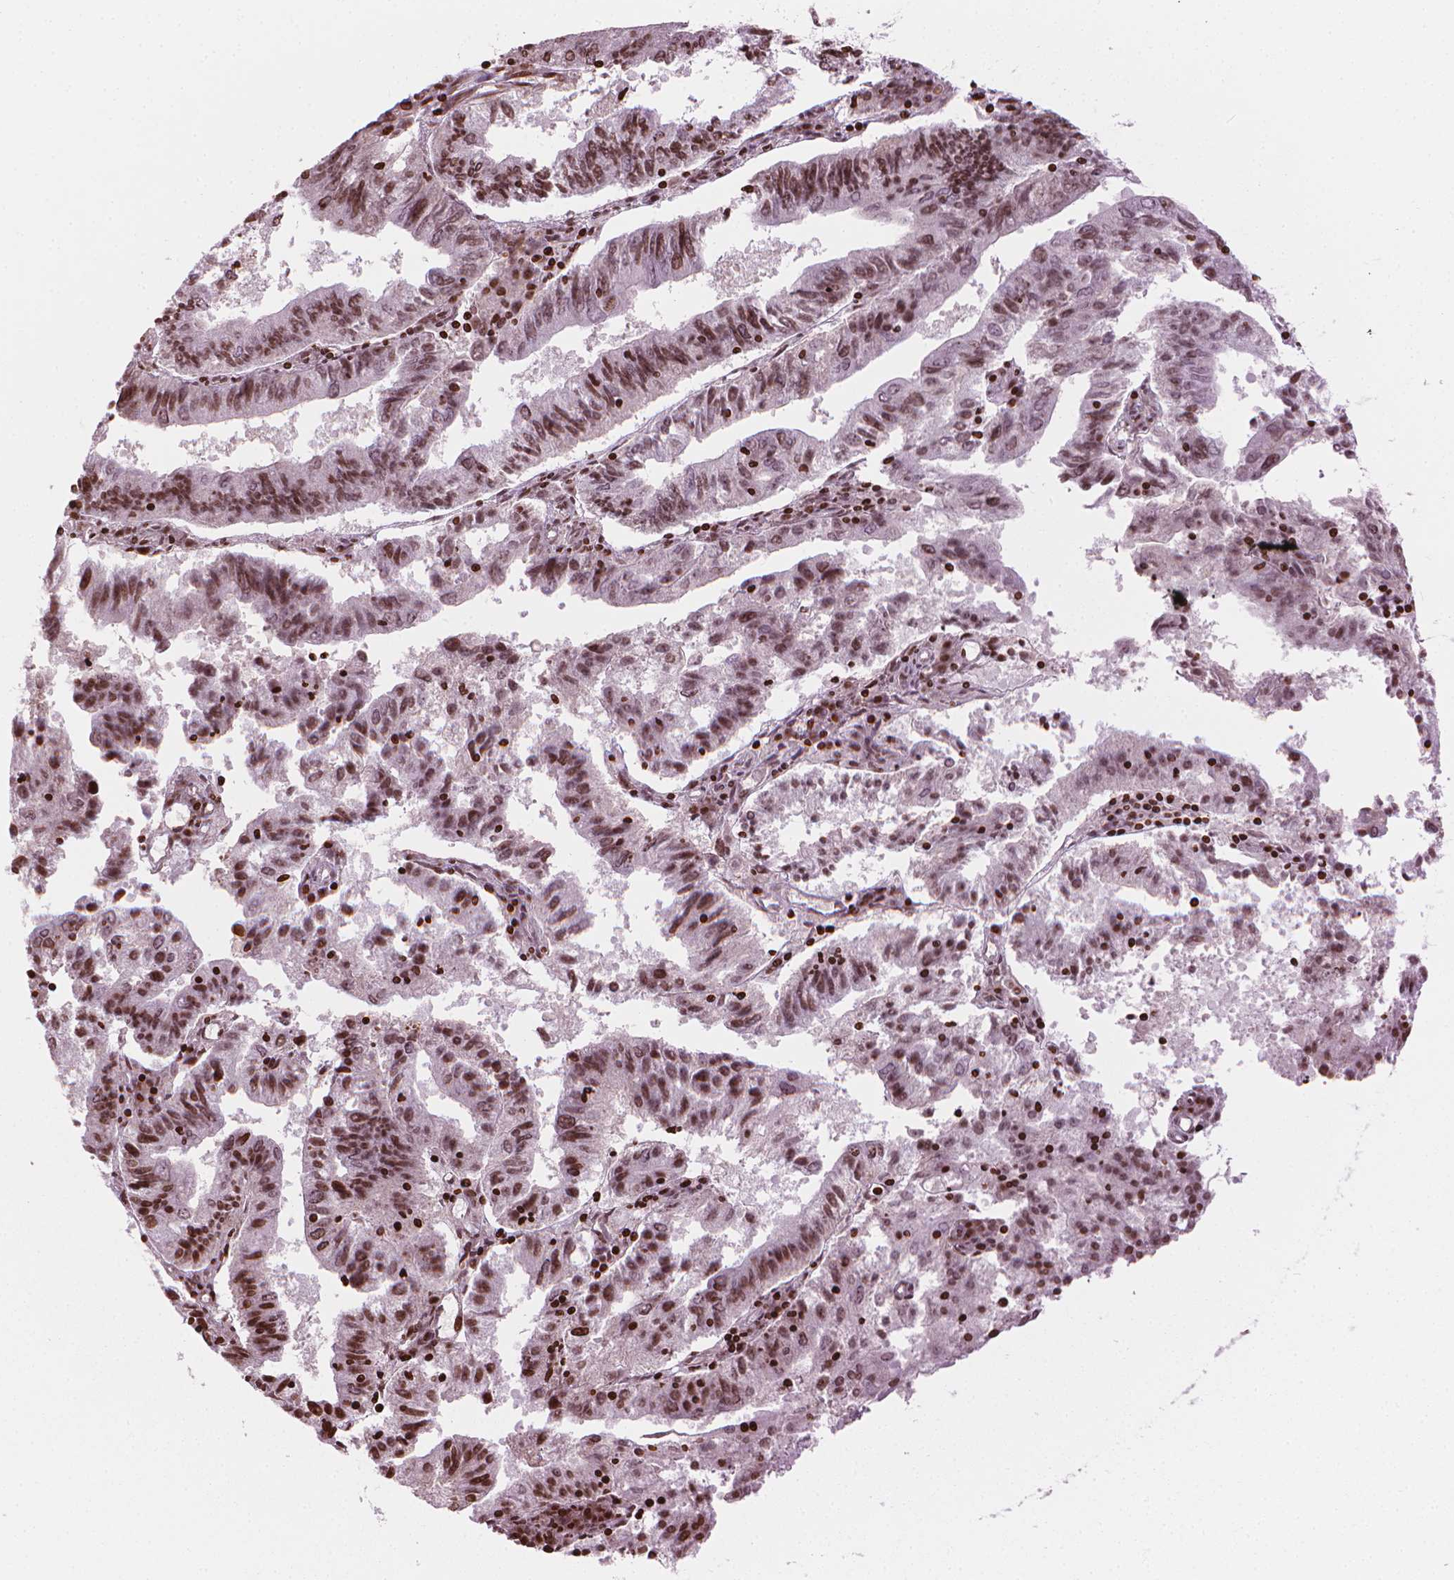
{"staining": {"intensity": "strong", "quantity": ">75%", "location": "nuclear"}, "tissue": "endometrial cancer", "cell_type": "Tumor cells", "image_type": "cancer", "snomed": [{"axis": "morphology", "description": "Adenocarcinoma, NOS"}, {"axis": "topography", "description": "Endometrium"}], "caption": "This is a photomicrograph of immunohistochemistry staining of endometrial cancer, which shows strong expression in the nuclear of tumor cells.", "gene": "PIP4K2A", "patient": {"sex": "female", "age": 82}}